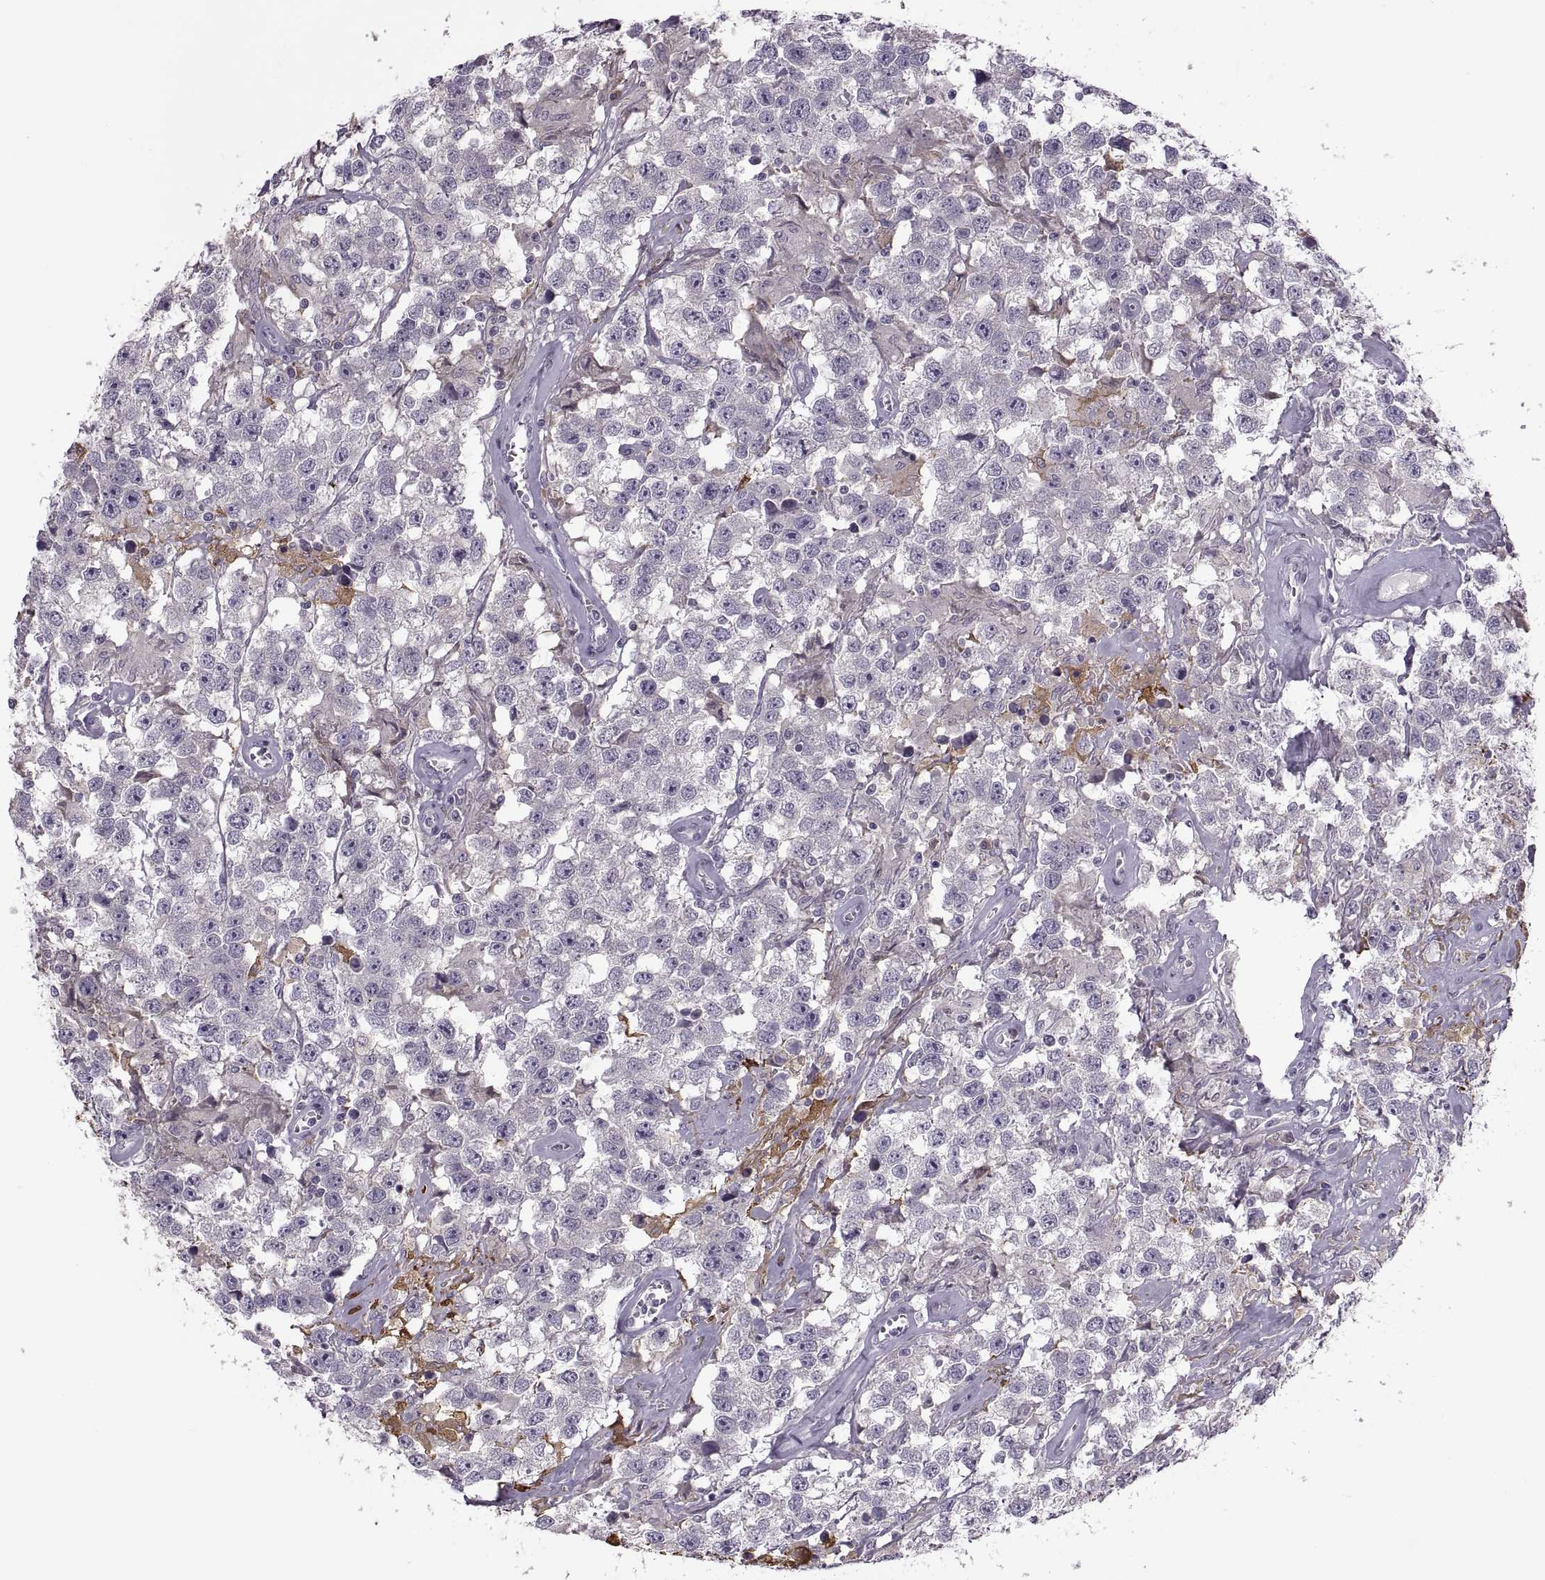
{"staining": {"intensity": "negative", "quantity": "none", "location": "none"}, "tissue": "testis cancer", "cell_type": "Tumor cells", "image_type": "cancer", "snomed": [{"axis": "morphology", "description": "Seminoma, NOS"}, {"axis": "topography", "description": "Testis"}], "caption": "This histopathology image is of testis cancer (seminoma) stained with immunohistochemistry (IHC) to label a protein in brown with the nuclei are counter-stained blue. There is no expression in tumor cells.", "gene": "H2AP", "patient": {"sex": "male", "age": 43}}